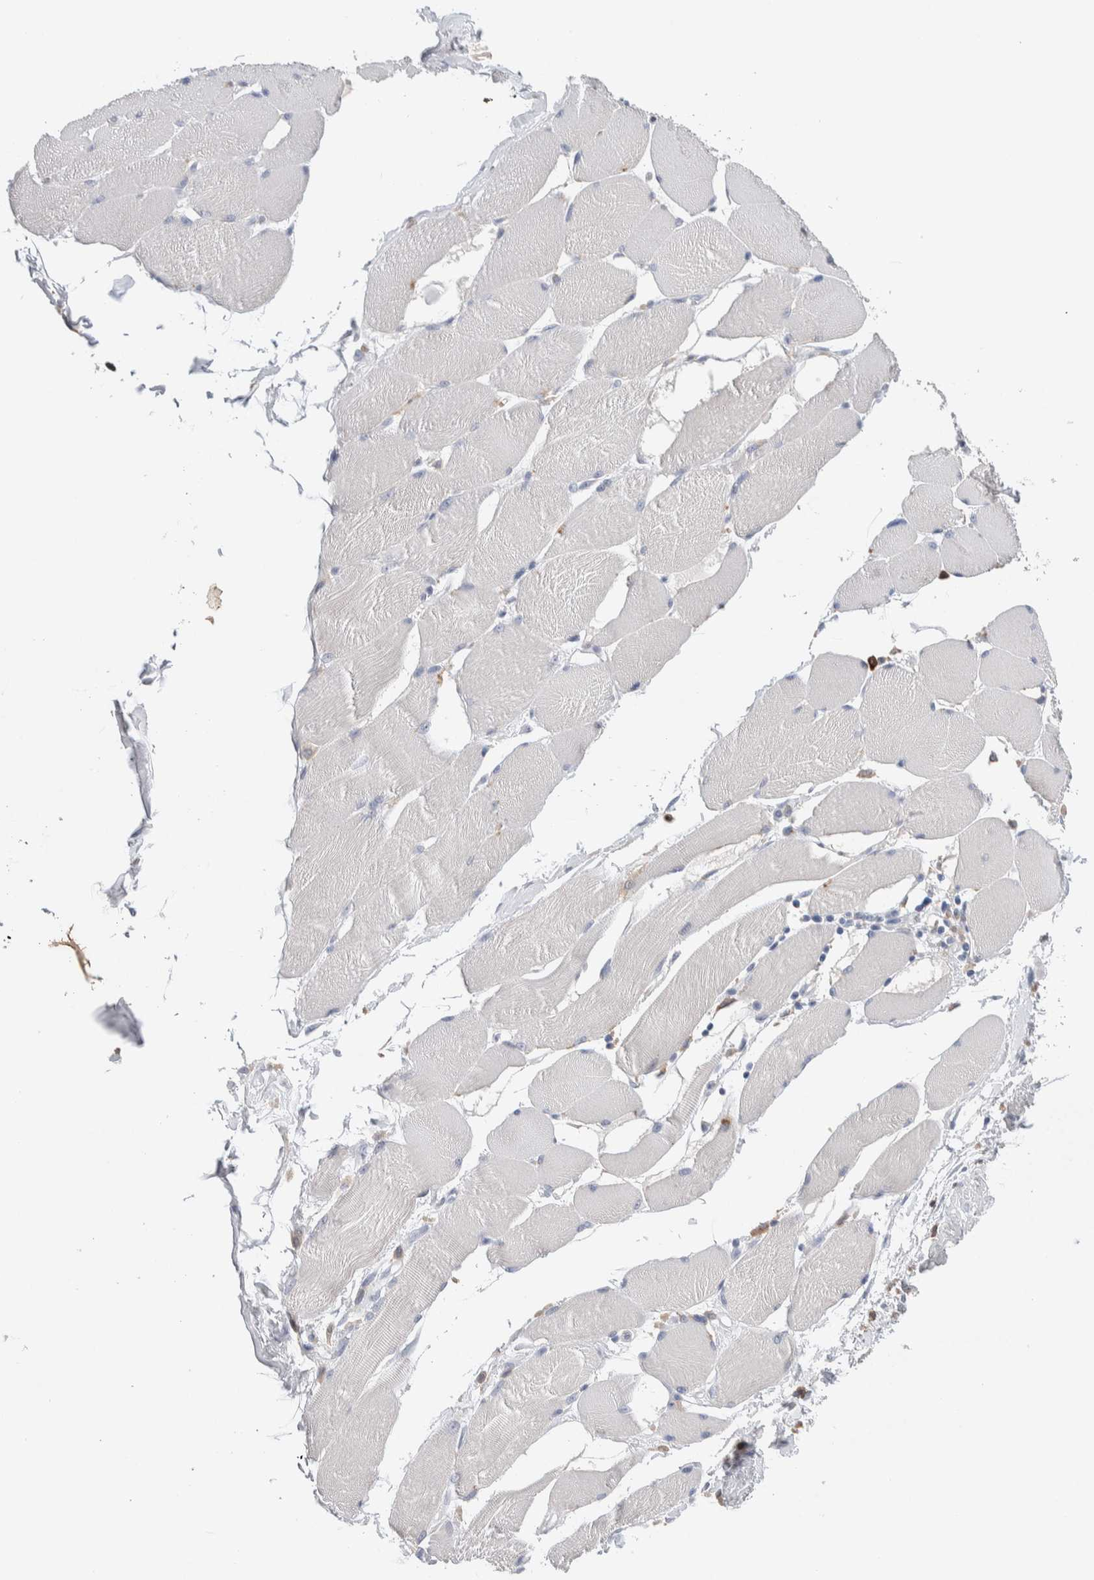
{"staining": {"intensity": "negative", "quantity": "none", "location": "none"}, "tissue": "skeletal muscle", "cell_type": "Myocytes", "image_type": "normal", "snomed": [{"axis": "morphology", "description": "Normal tissue, NOS"}, {"axis": "topography", "description": "Skin"}, {"axis": "topography", "description": "Skeletal muscle"}], "caption": "High power microscopy micrograph of an immunohistochemistry image of benign skeletal muscle, revealing no significant positivity in myocytes. (DAB (3,3'-diaminobenzidine) IHC visualized using brightfield microscopy, high magnification).", "gene": "NCF2", "patient": {"sex": "male", "age": 83}}